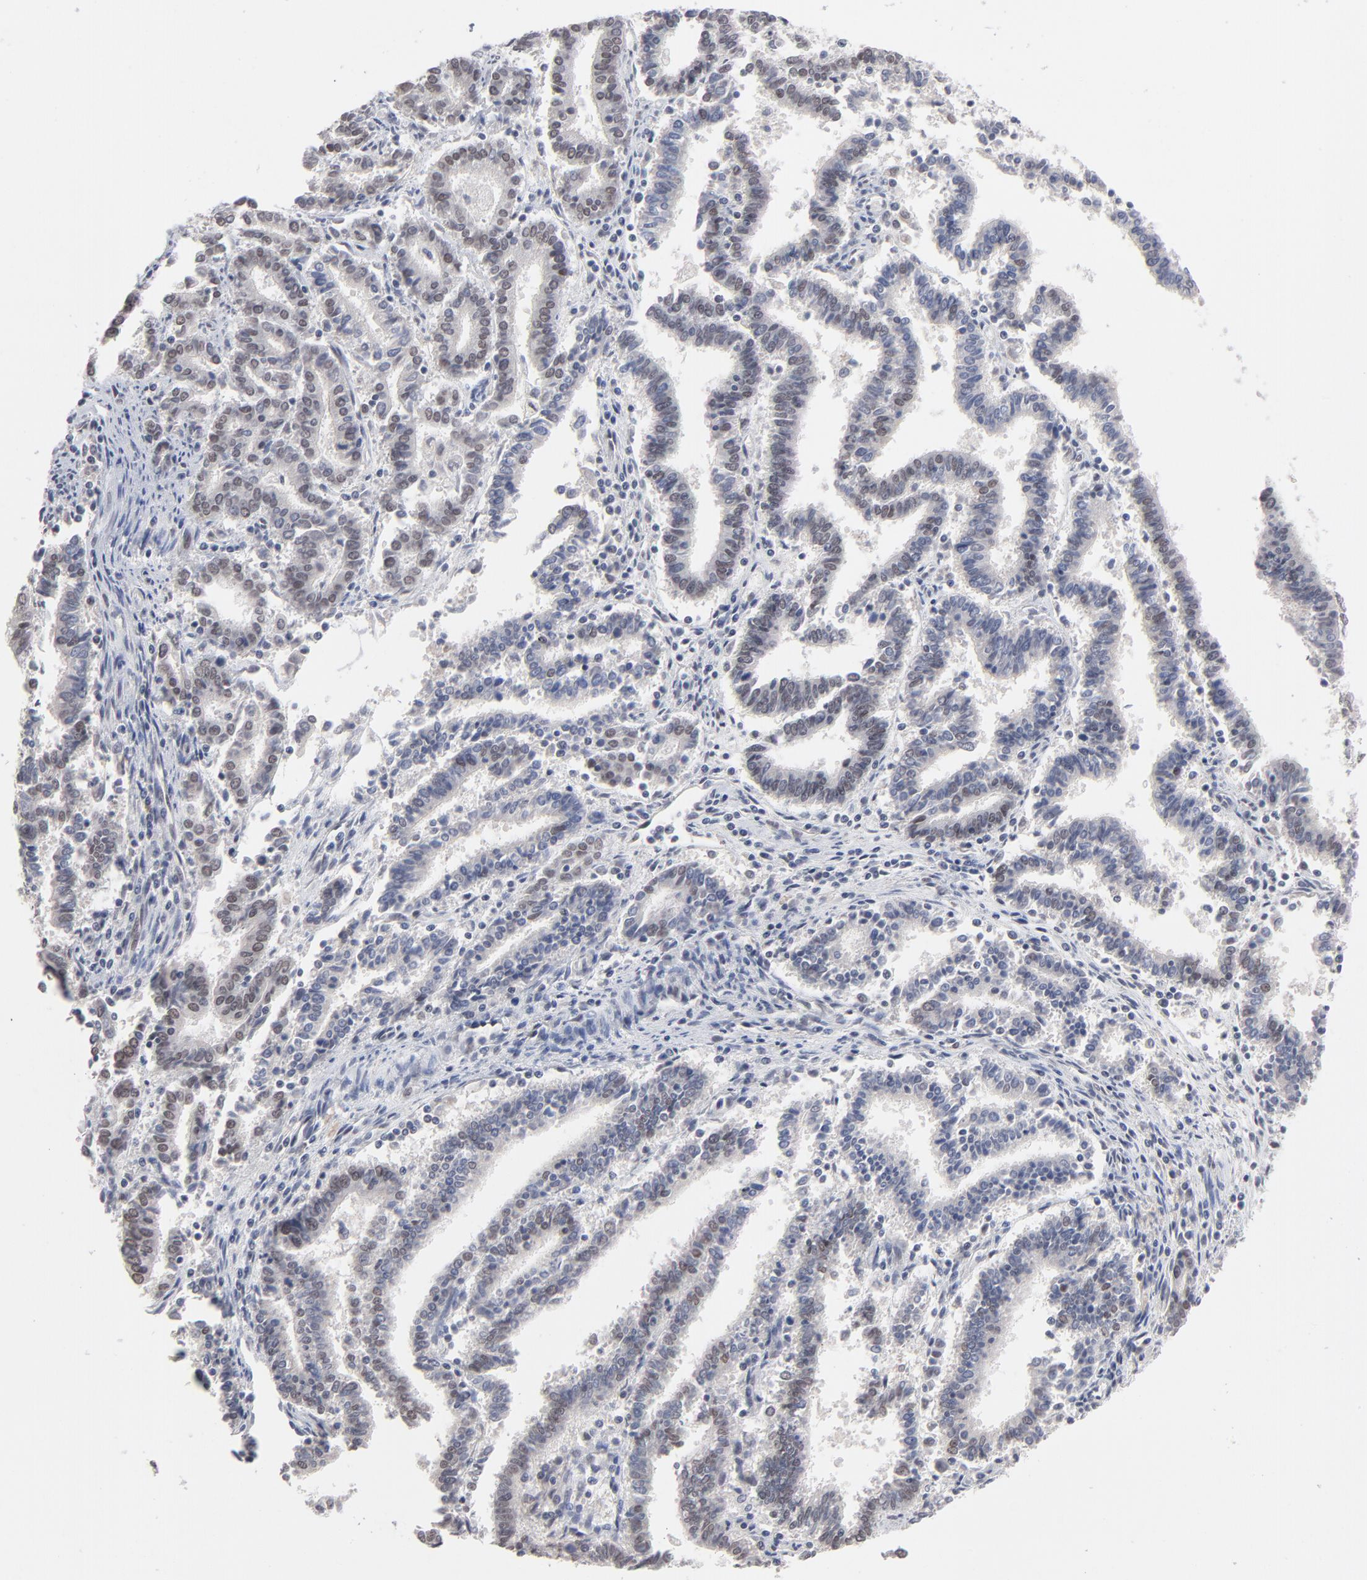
{"staining": {"intensity": "weak", "quantity": "<25%", "location": "nuclear"}, "tissue": "endometrial cancer", "cell_type": "Tumor cells", "image_type": "cancer", "snomed": [{"axis": "morphology", "description": "Adenocarcinoma, NOS"}, {"axis": "topography", "description": "Uterus"}], "caption": "This is a micrograph of IHC staining of endometrial adenocarcinoma, which shows no staining in tumor cells.", "gene": "MBIP", "patient": {"sex": "female", "age": 83}}